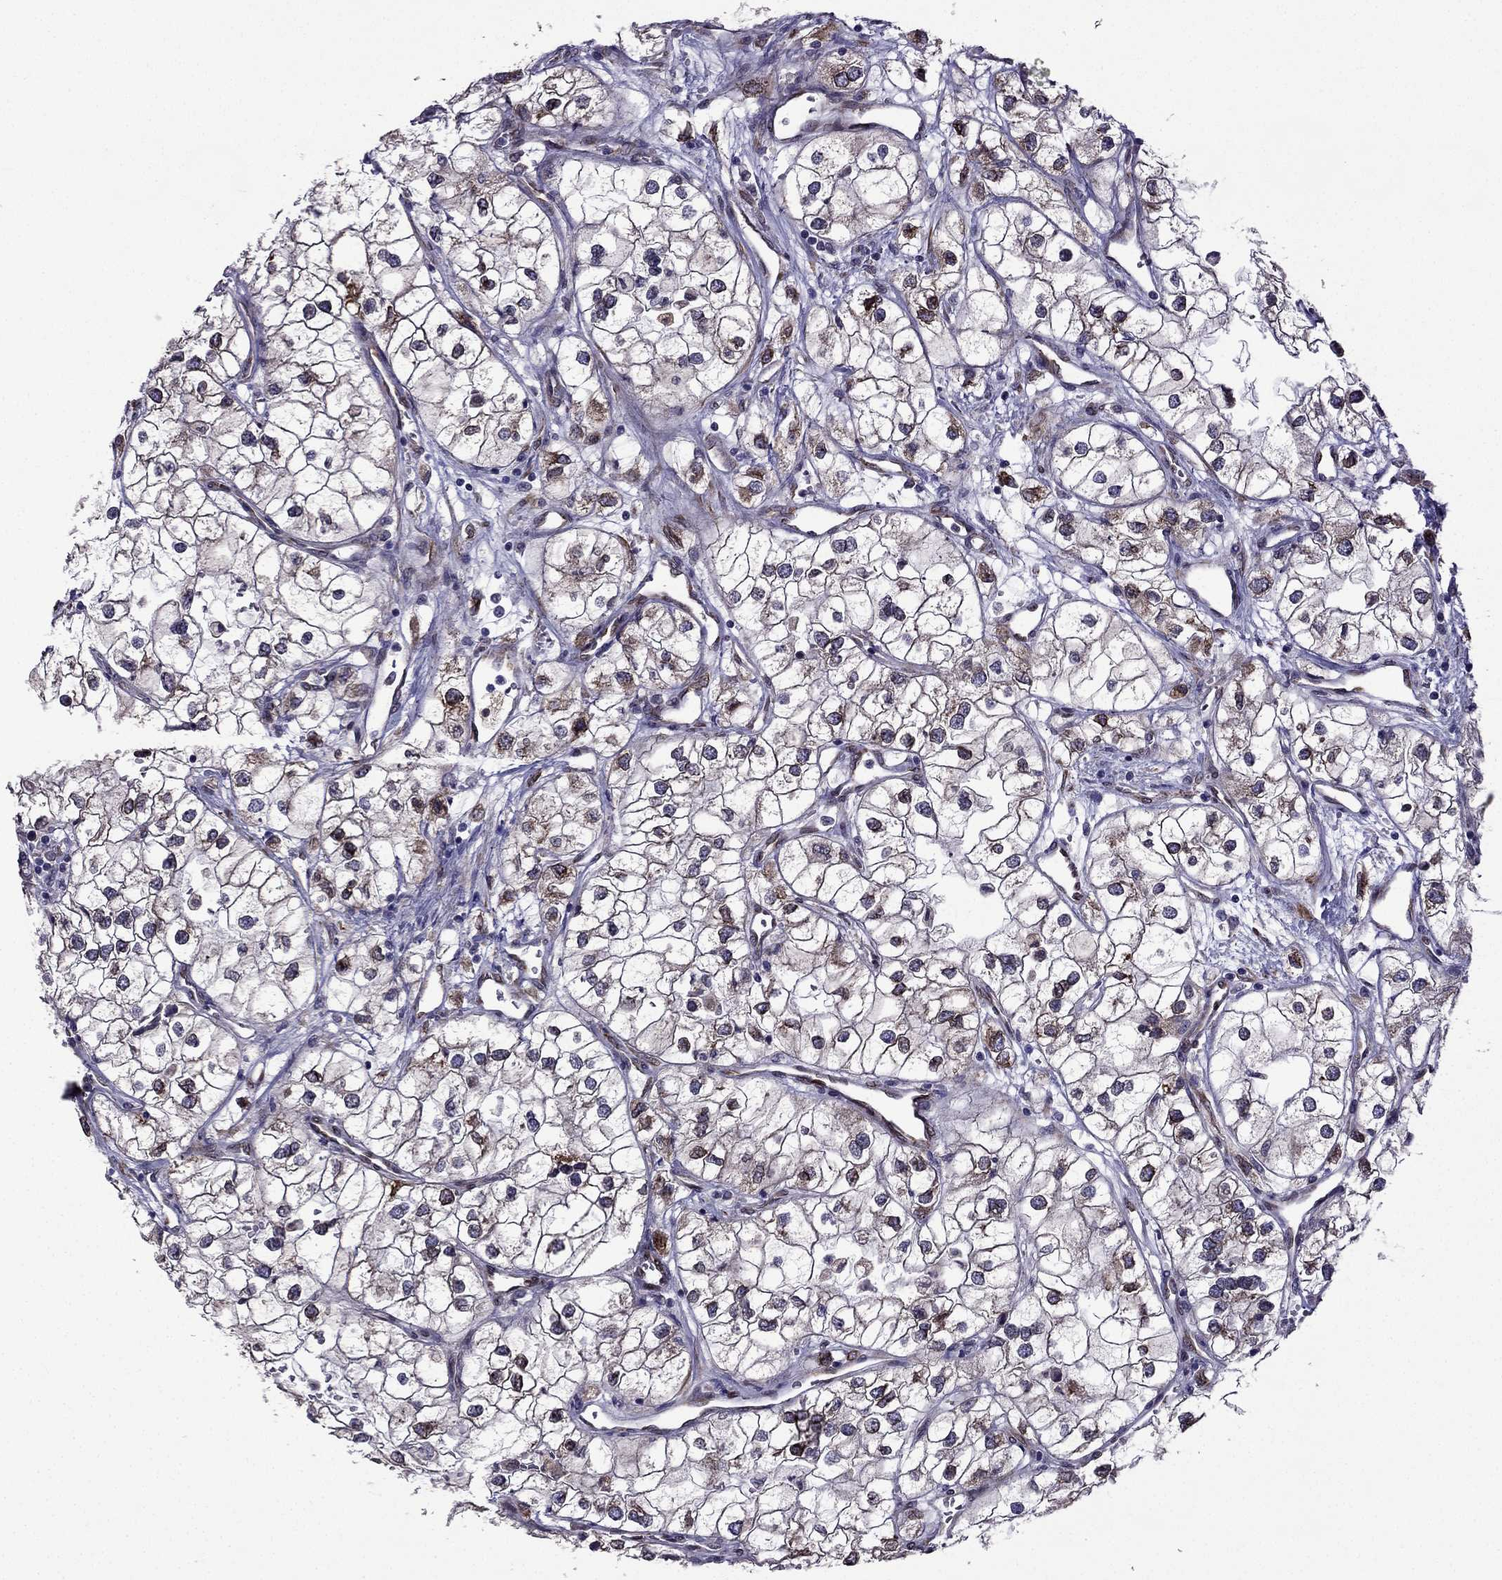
{"staining": {"intensity": "moderate", "quantity": "<25%", "location": "cytoplasmic/membranous"}, "tissue": "renal cancer", "cell_type": "Tumor cells", "image_type": "cancer", "snomed": [{"axis": "morphology", "description": "Adenocarcinoma, NOS"}, {"axis": "topography", "description": "Kidney"}], "caption": "Protein staining reveals moderate cytoplasmic/membranous positivity in about <25% of tumor cells in renal cancer.", "gene": "IKBIP", "patient": {"sex": "male", "age": 59}}